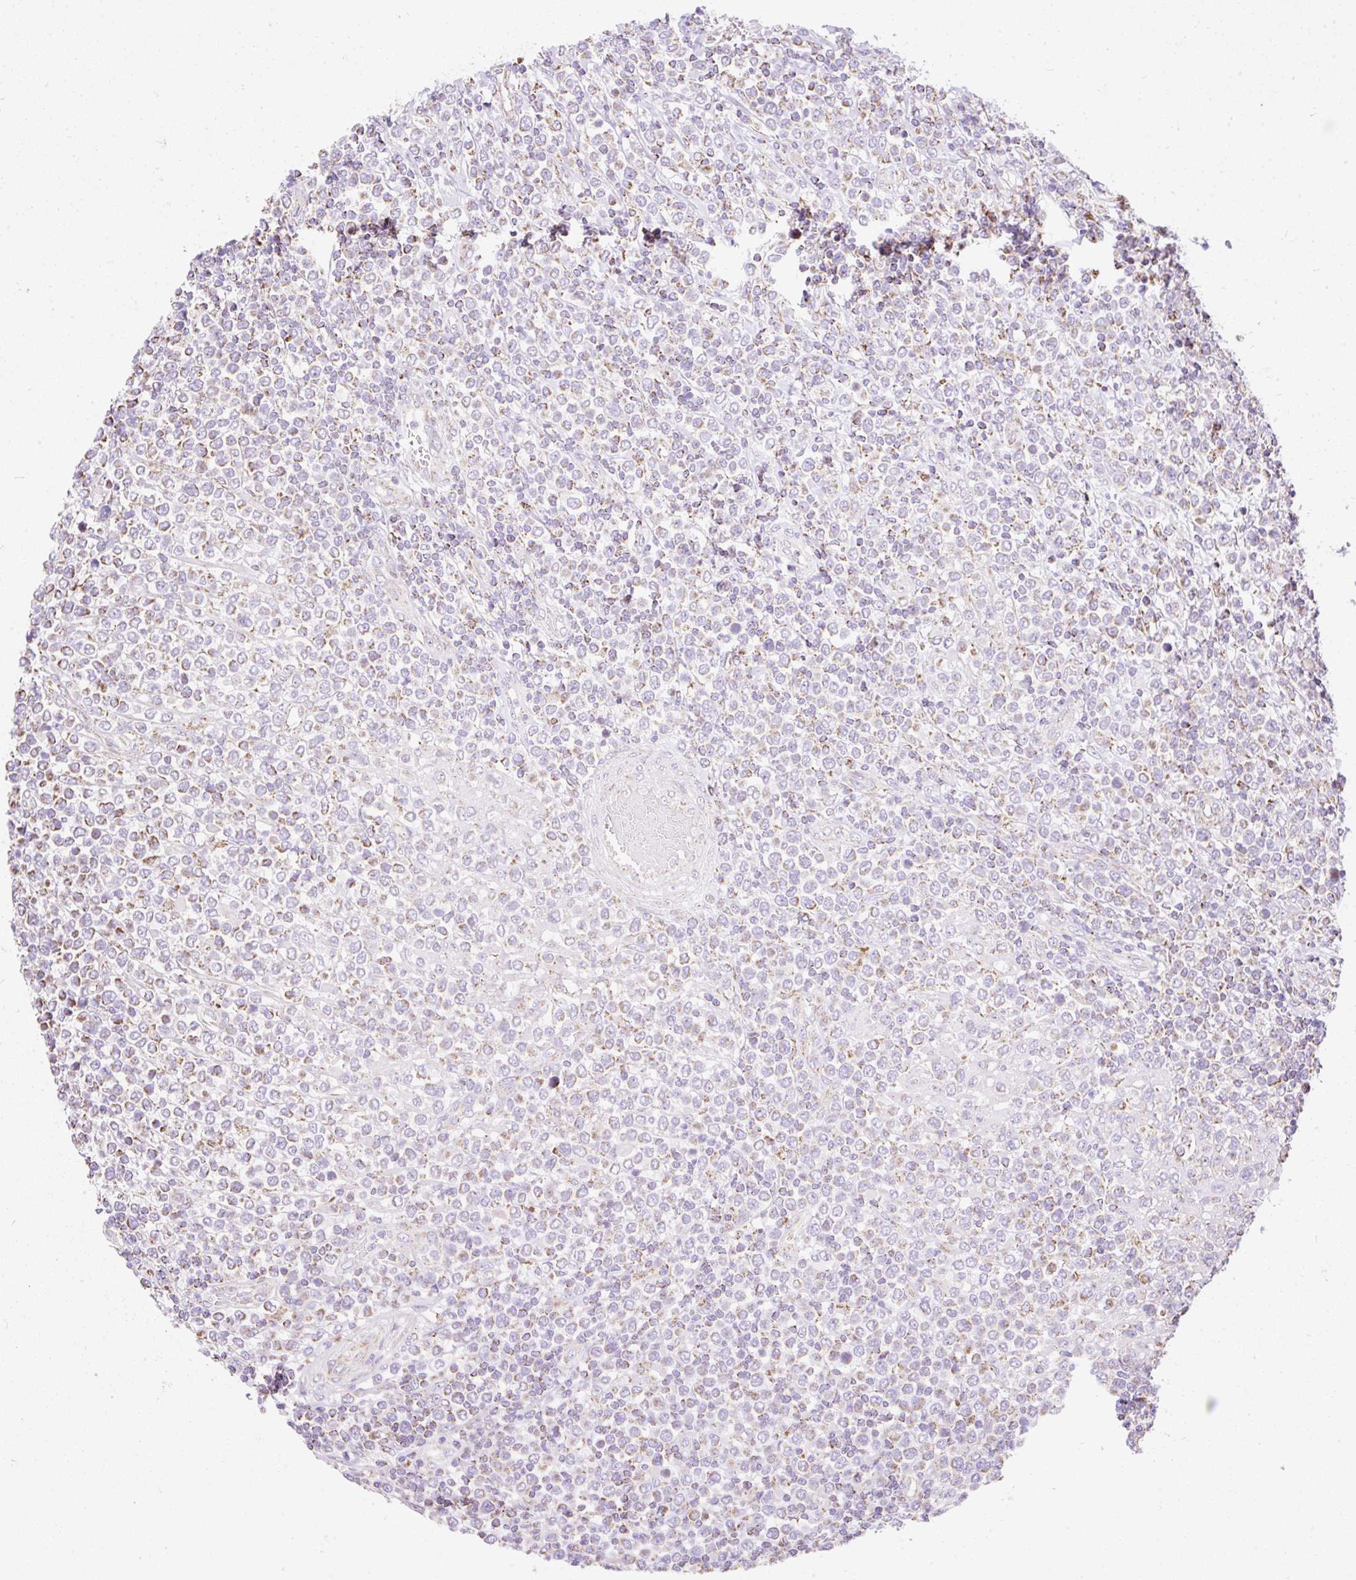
{"staining": {"intensity": "moderate", "quantity": "25%-75%", "location": "cytoplasmic/membranous"}, "tissue": "lymphoma", "cell_type": "Tumor cells", "image_type": "cancer", "snomed": [{"axis": "morphology", "description": "Malignant lymphoma, non-Hodgkin's type, High grade"}, {"axis": "topography", "description": "Soft tissue"}], "caption": "IHC photomicrograph of neoplastic tissue: human lymphoma stained using immunohistochemistry (IHC) demonstrates medium levels of moderate protein expression localized specifically in the cytoplasmic/membranous of tumor cells, appearing as a cytoplasmic/membranous brown color.", "gene": "DAAM2", "patient": {"sex": "female", "age": 56}}